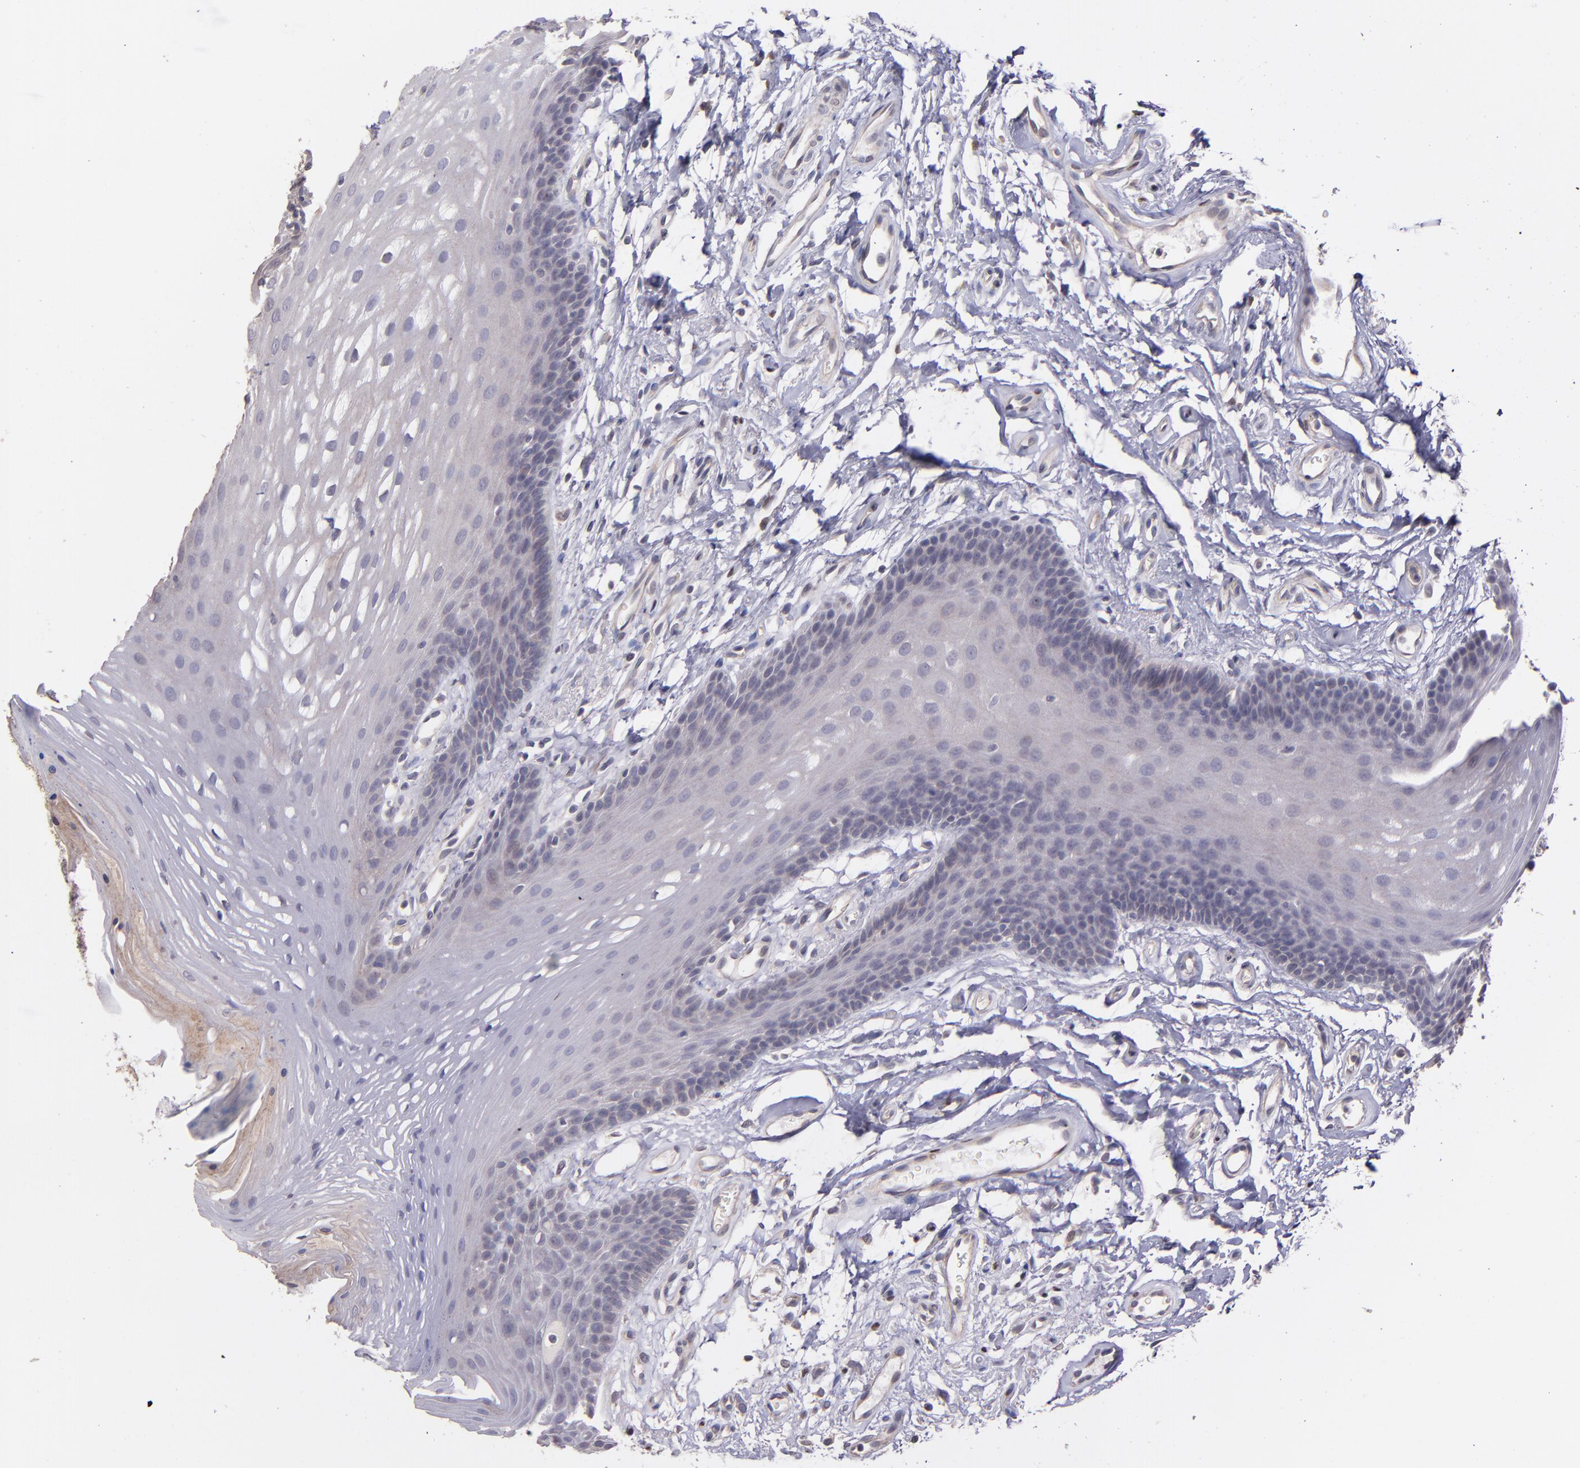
{"staining": {"intensity": "weak", "quantity": "<25%", "location": "cytoplasmic/membranous"}, "tissue": "oral mucosa", "cell_type": "Squamous epithelial cells", "image_type": "normal", "snomed": [{"axis": "morphology", "description": "Normal tissue, NOS"}, {"axis": "topography", "description": "Oral tissue"}], "caption": "The image demonstrates no significant positivity in squamous epithelial cells of oral mucosa.", "gene": "NUP62CL", "patient": {"sex": "male", "age": 62}}